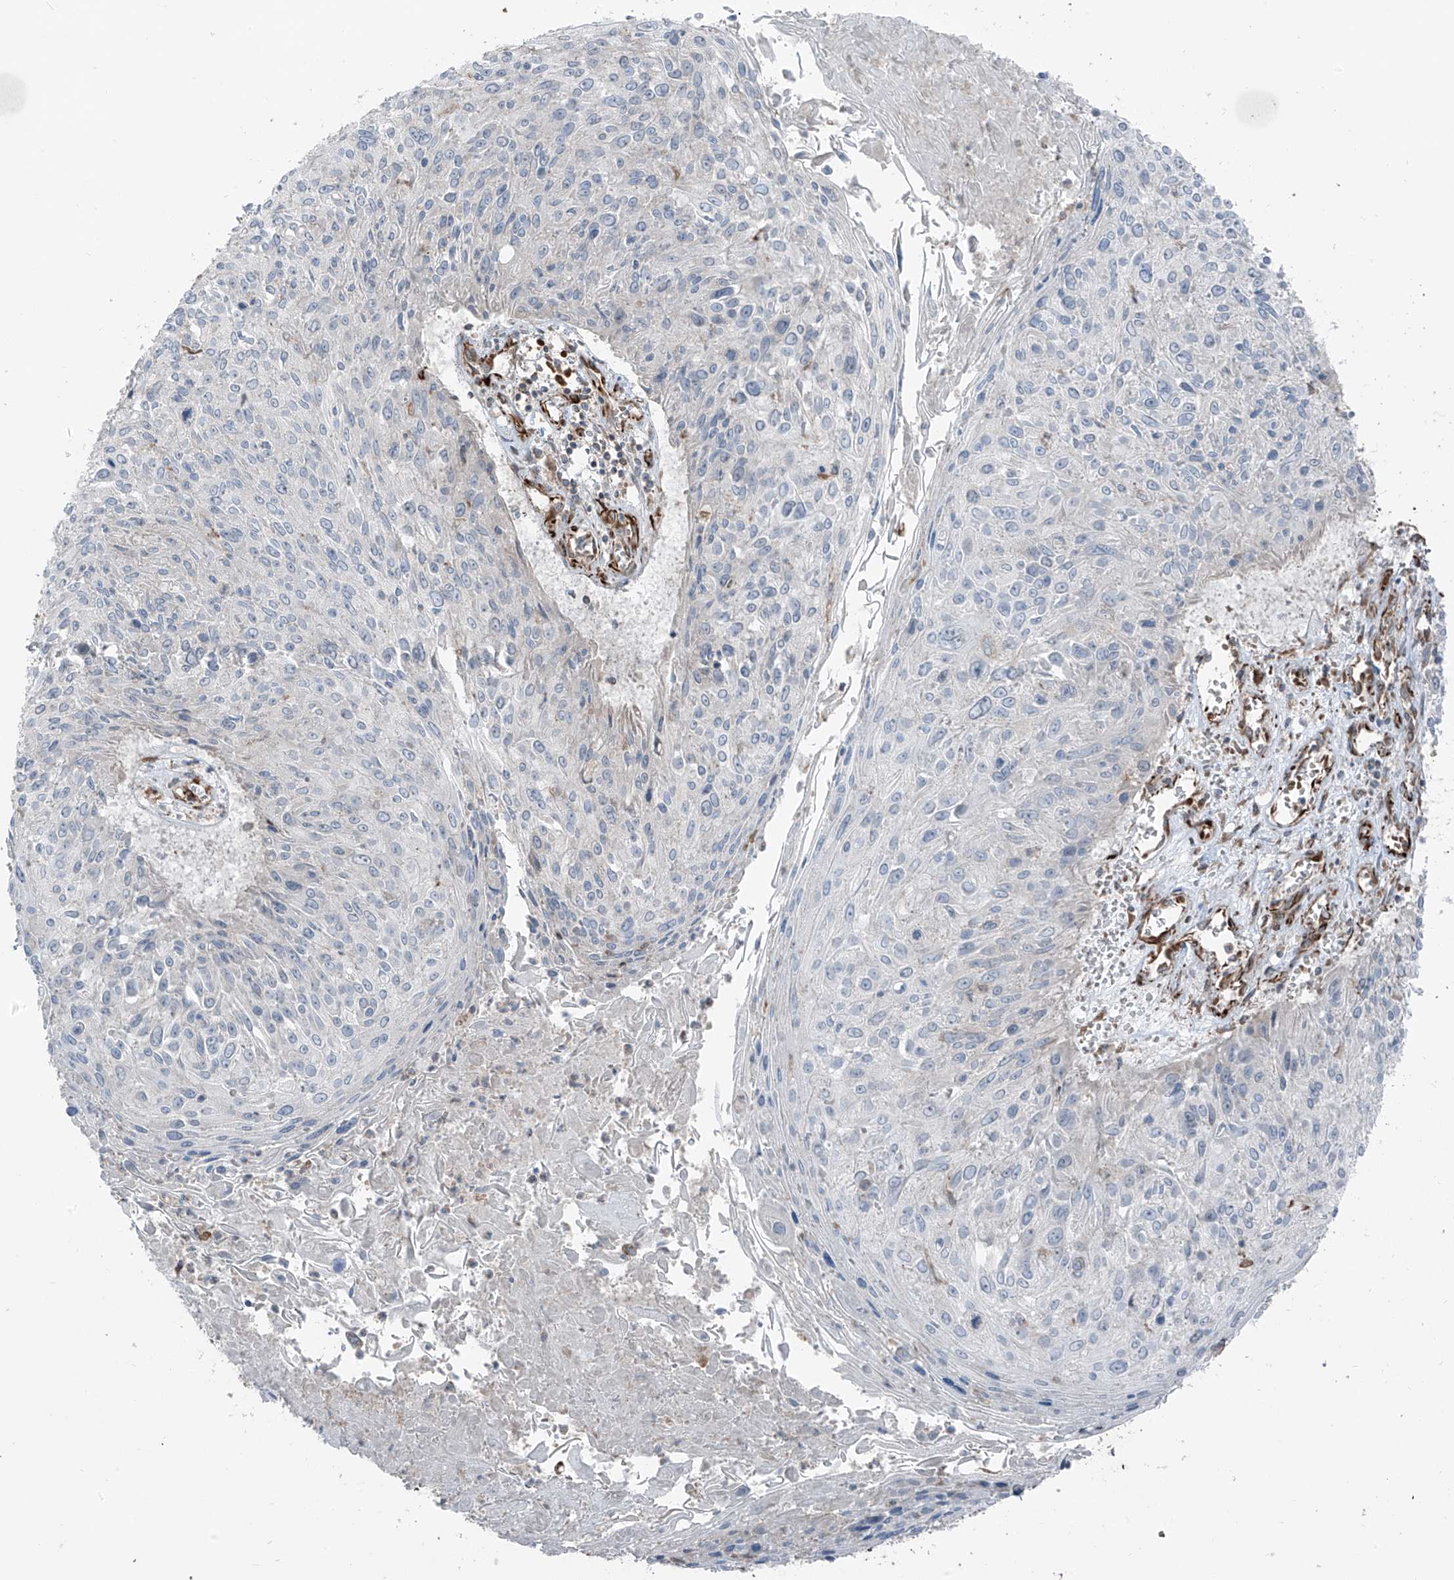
{"staining": {"intensity": "negative", "quantity": "none", "location": "none"}, "tissue": "cervical cancer", "cell_type": "Tumor cells", "image_type": "cancer", "snomed": [{"axis": "morphology", "description": "Squamous cell carcinoma, NOS"}, {"axis": "topography", "description": "Cervix"}], "caption": "IHC histopathology image of neoplastic tissue: human cervical cancer (squamous cell carcinoma) stained with DAB displays no significant protein expression in tumor cells. Nuclei are stained in blue.", "gene": "ERLEC1", "patient": {"sex": "female", "age": 51}}